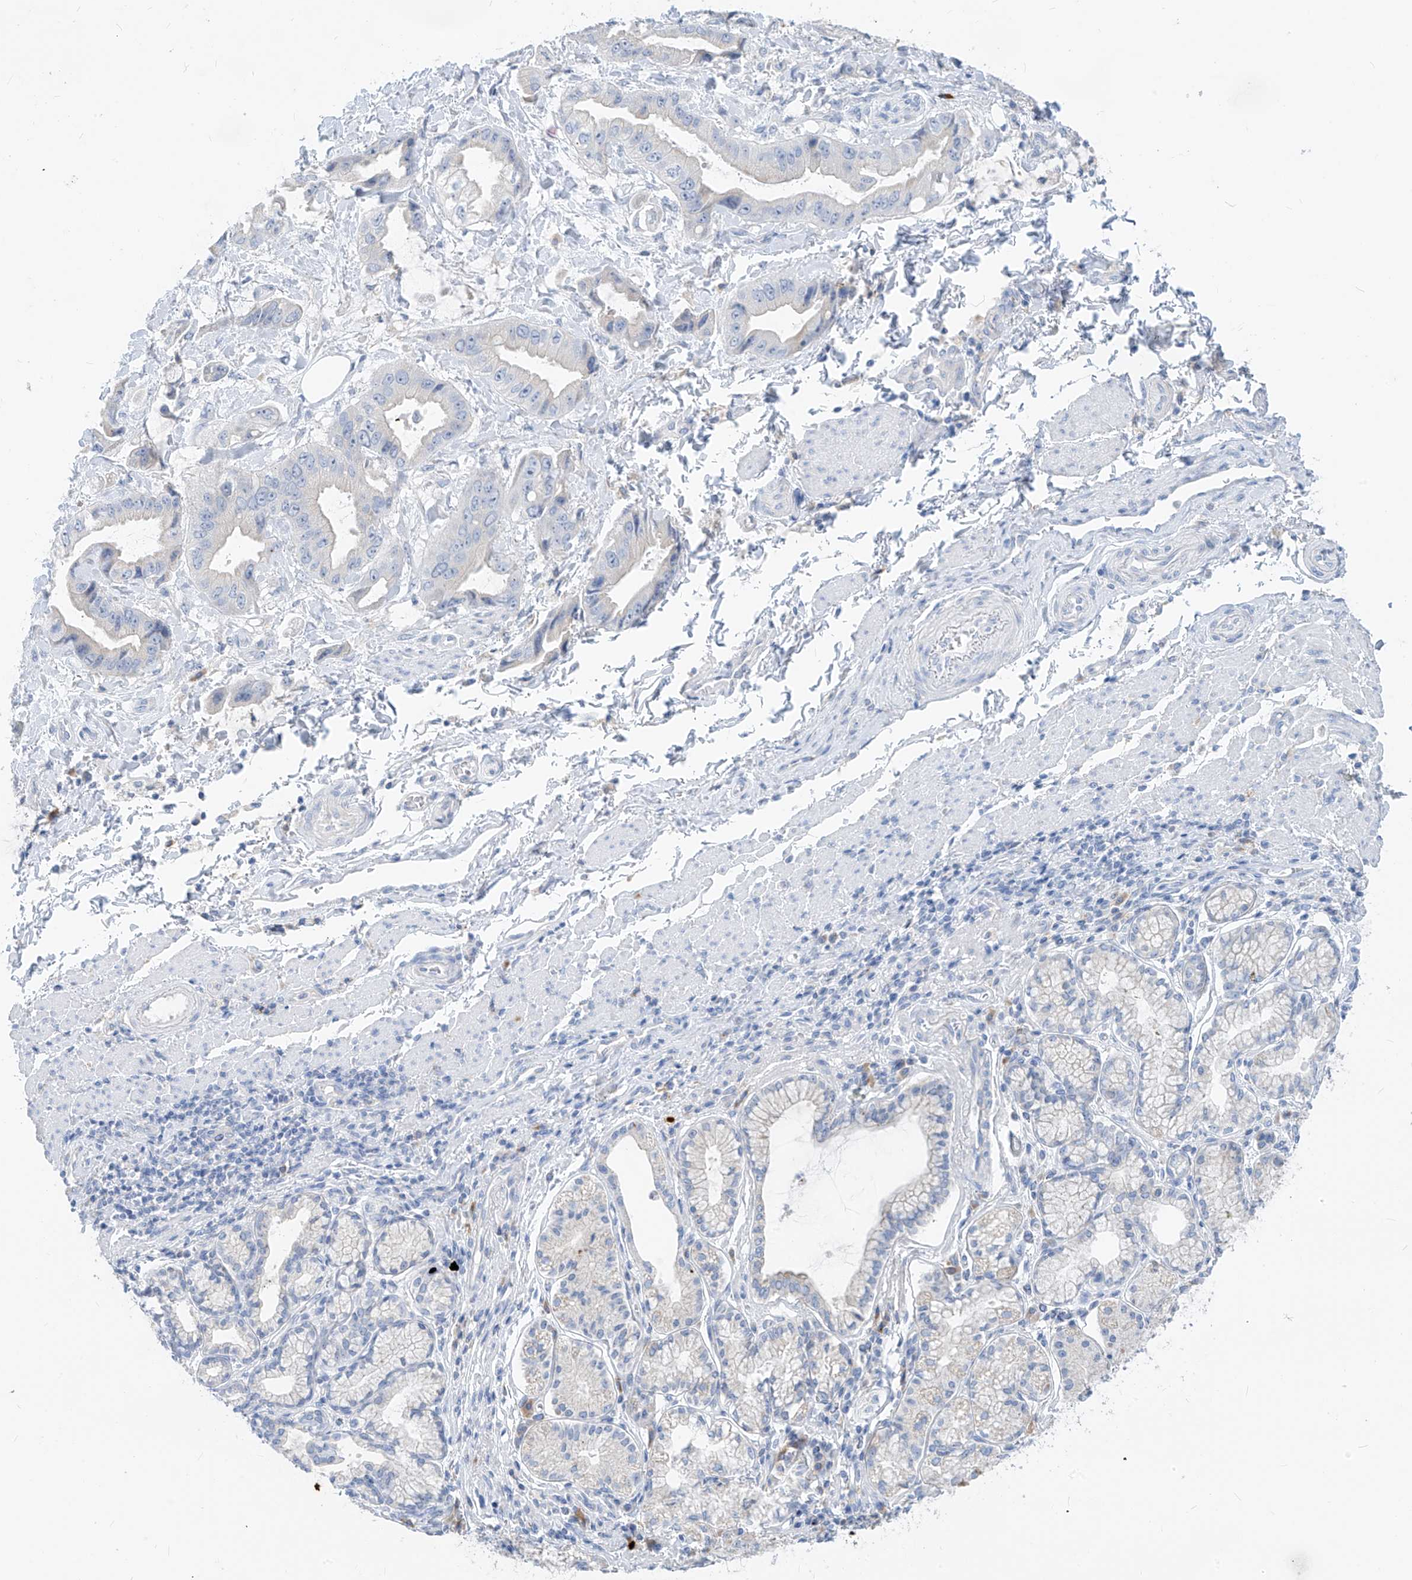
{"staining": {"intensity": "negative", "quantity": "none", "location": "none"}, "tissue": "stomach cancer", "cell_type": "Tumor cells", "image_type": "cancer", "snomed": [{"axis": "morphology", "description": "Adenocarcinoma, NOS"}, {"axis": "topography", "description": "Stomach"}], "caption": "Immunohistochemical staining of human stomach cancer reveals no significant positivity in tumor cells.", "gene": "ZNF404", "patient": {"sex": "male", "age": 62}}